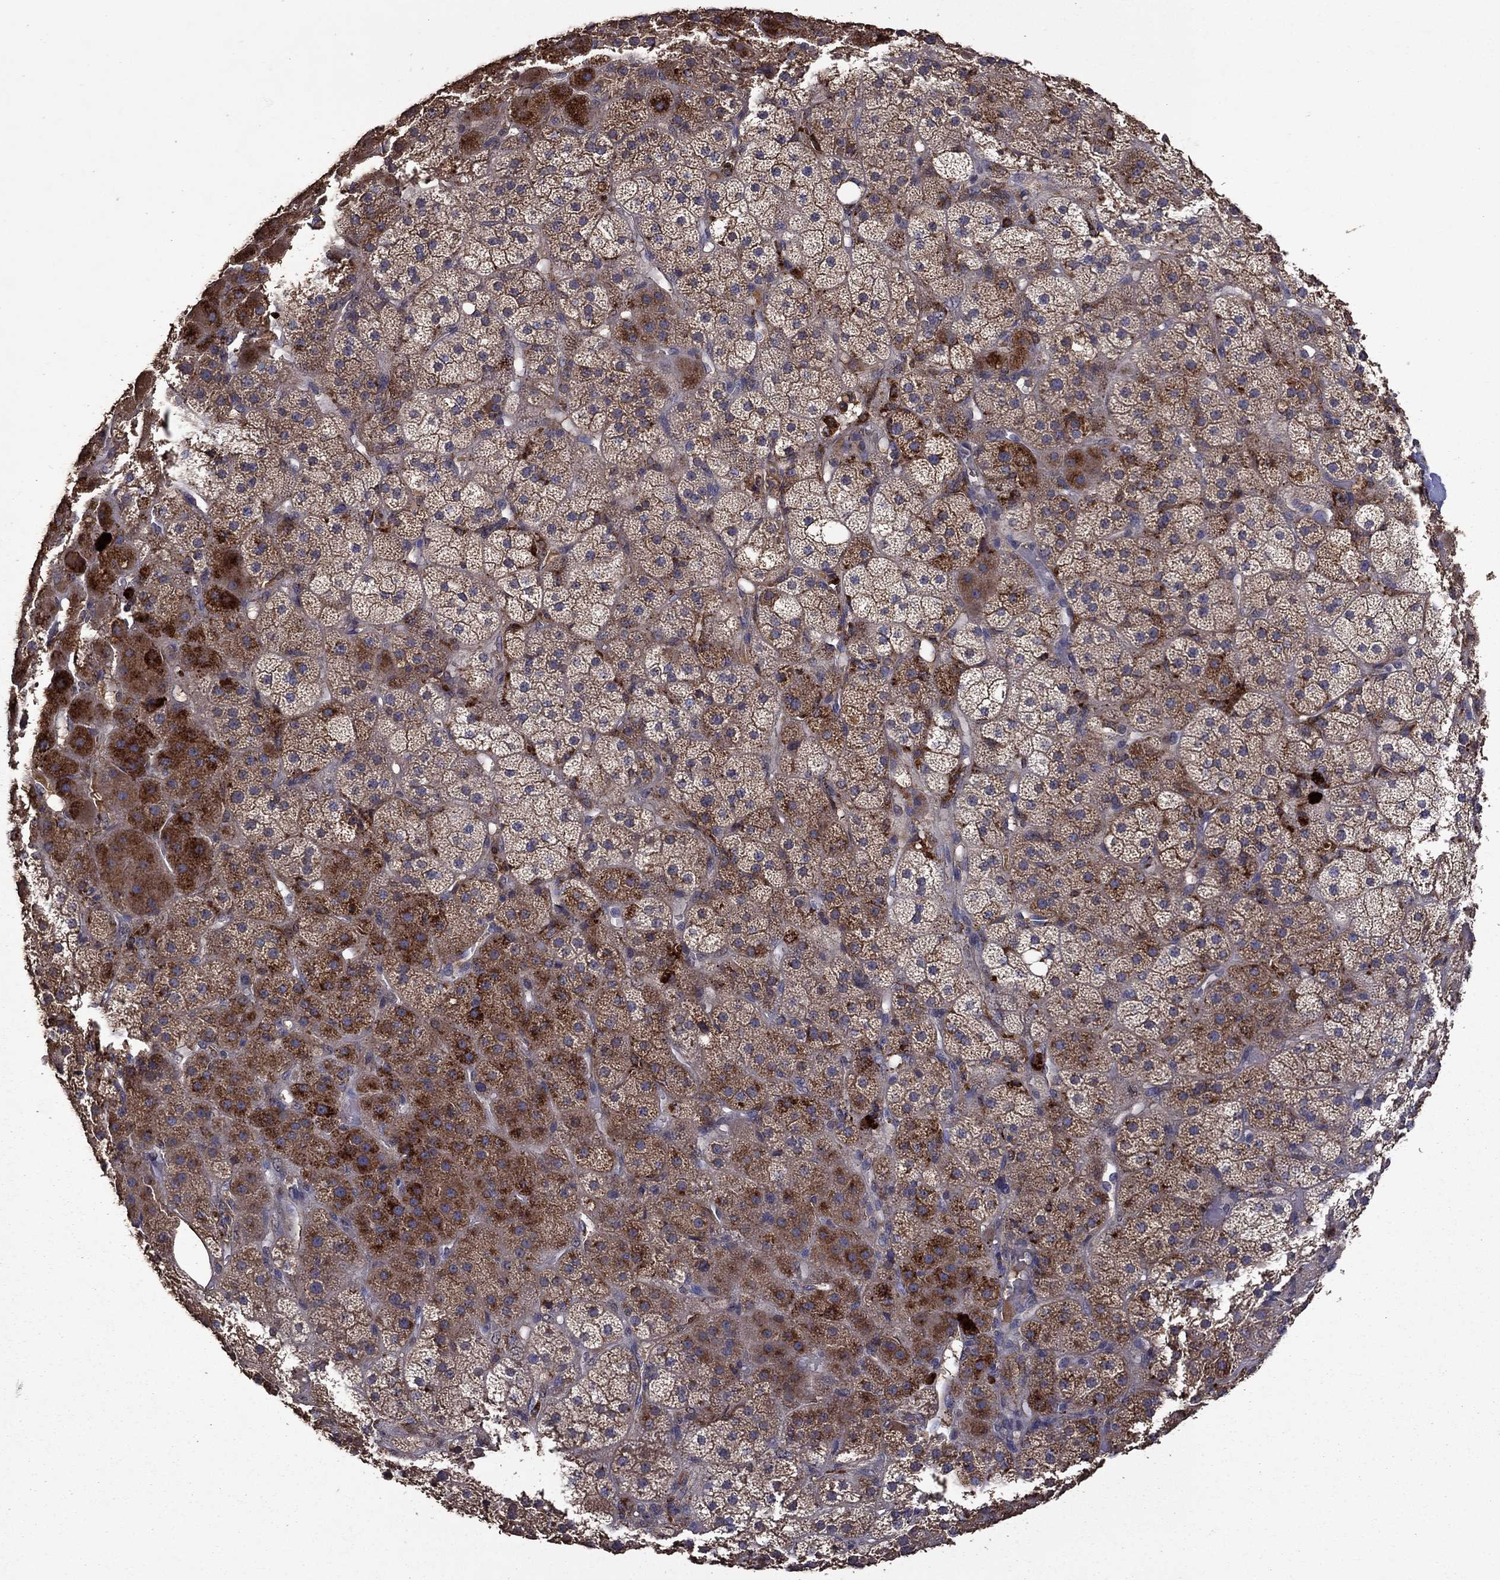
{"staining": {"intensity": "strong", "quantity": ">75%", "location": "cytoplasmic/membranous"}, "tissue": "adrenal gland", "cell_type": "Glandular cells", "image_type": "normal", "snomed": [{"axis": "morphology", "description": "Normal tissue, NOS"}, {"axis": "topography", "description": "Adrenal gland"}], "caption": "Immunohistochemistry (DAB (3,3'-diaminobenzidine)) staining of benign human adrenal gland displays strong cytoplasmic/membranous protein staining in approximately >75% of glandular cells.", "gene": "SERPINA5", "patient": {"sex": "male", "age": 57}}